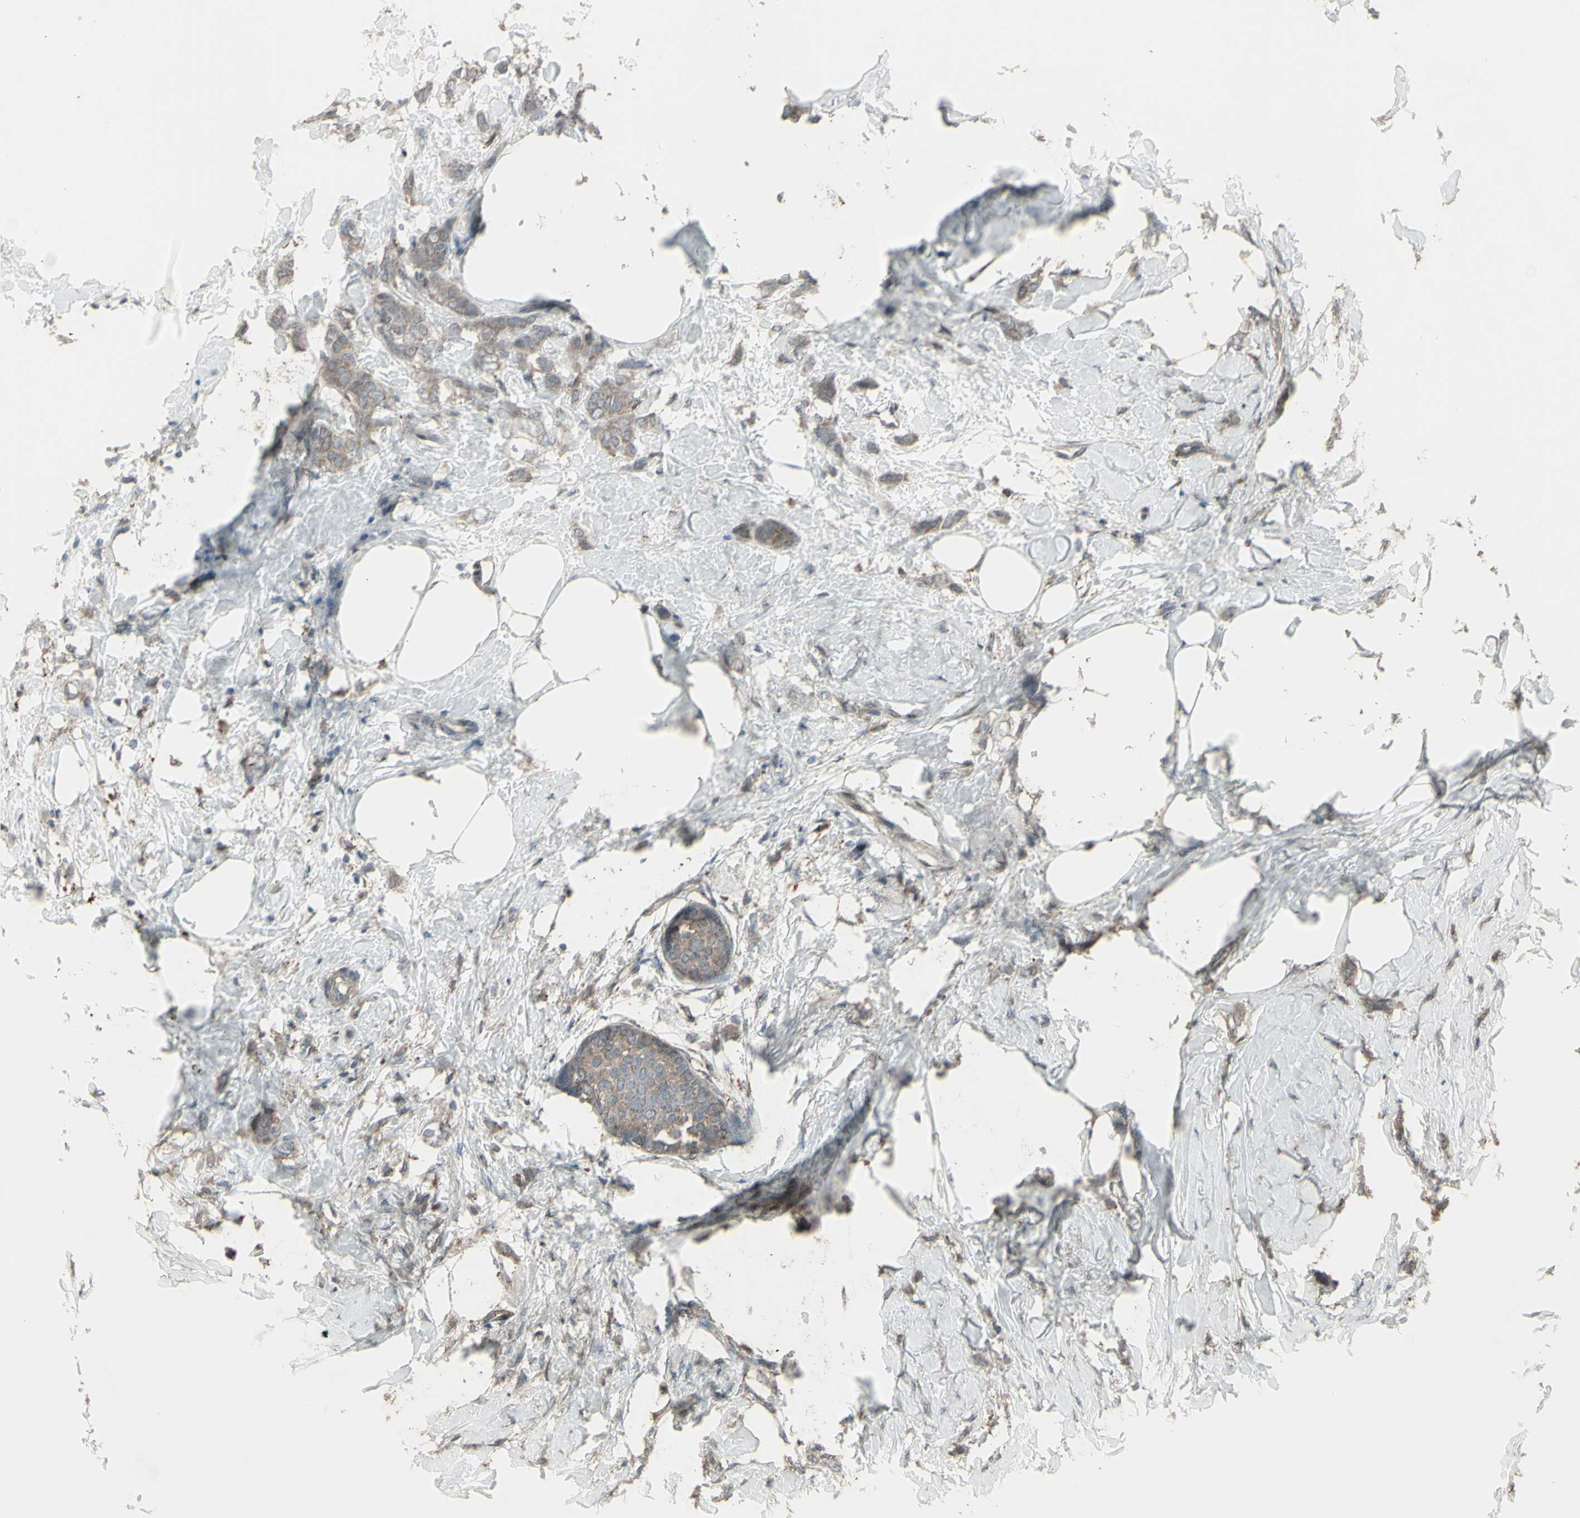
{"staining": {"intensity": "weak", "quantity": ">75%", "location": "cytoplasmic/membranous"}, "tissue": "breast cancer", "cell_type": "Tumor cells", "image_type": "cancer", "snomed": [{"axis": "morphology", "description": "Lobular carcinoma, in situ"}, {"axis": "morphology", "description": "Lobular carcinoma"}, {"axis": "topography", "description": "Breast"}], "caption": "A histopathology image of breast cancer (lobular carcinoma in situ) stained for a protein reveals weak cytoplasmic/membranous brown staining in tumor cells. (IHC, brightfield microscopy, high magnification).", "gene": "SMO", "patient": {"sex": "female", "age": 41}}